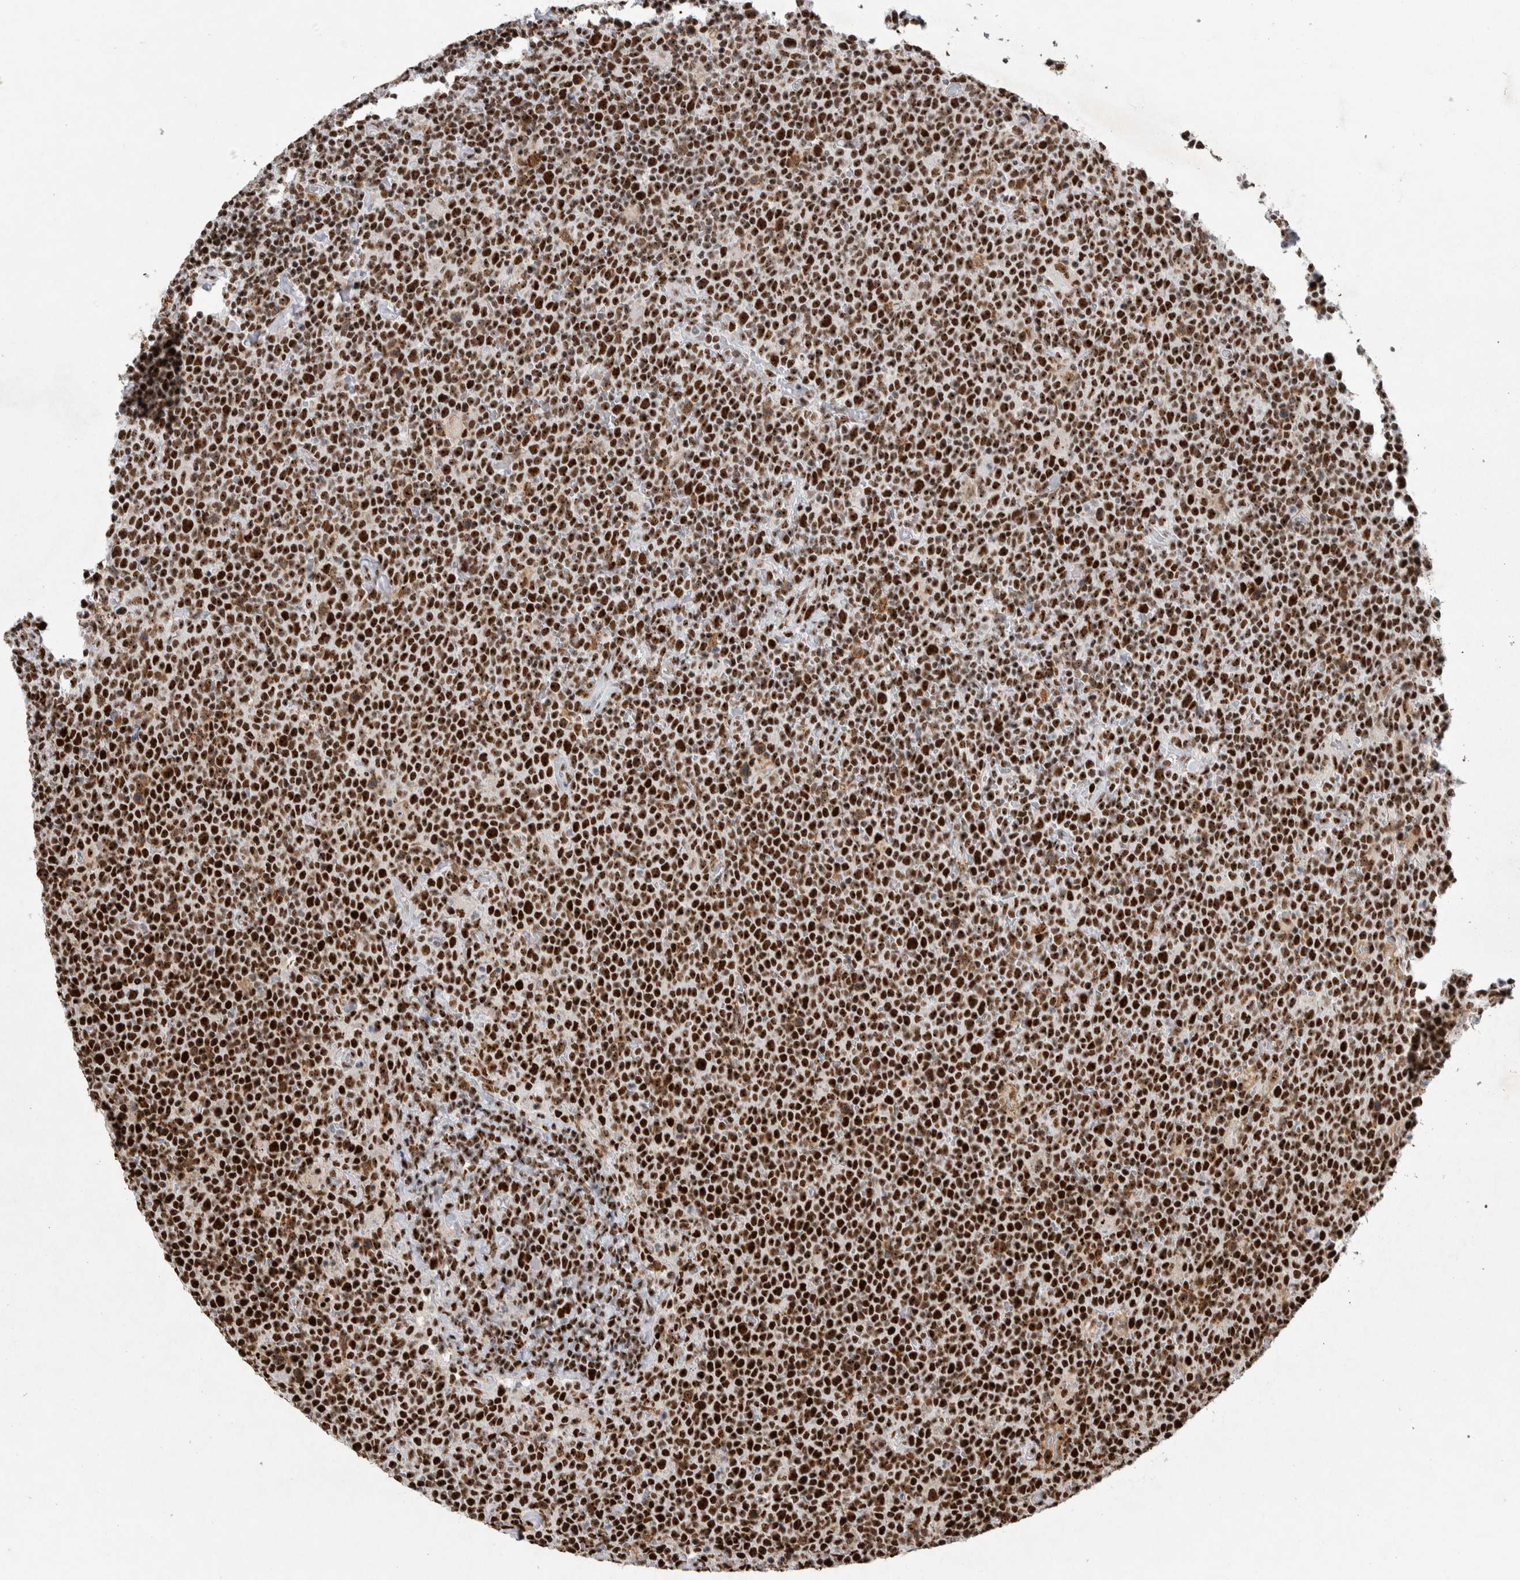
{"staining": {"intensity": "strong", "quantity": ">75%", "location": "nuclear"}, "tissue": "lymphoma", "cell_type": "Tumor cells", "image_type": "cancer", "snomed": [{"axis": "morphology", "description": "Malignant lymphoma, non-Hodgkin's type, High grade"}, {"axis": "topography", "description": "Lymph node"}], "caption": "Approximately >75% of tumor cells in lymphoma demonstrate strong nuclear protein expression as visualized by brown immunohistochemical staining.", "gene": "NCL", "patient": {"sex": "male", "age": 61}}